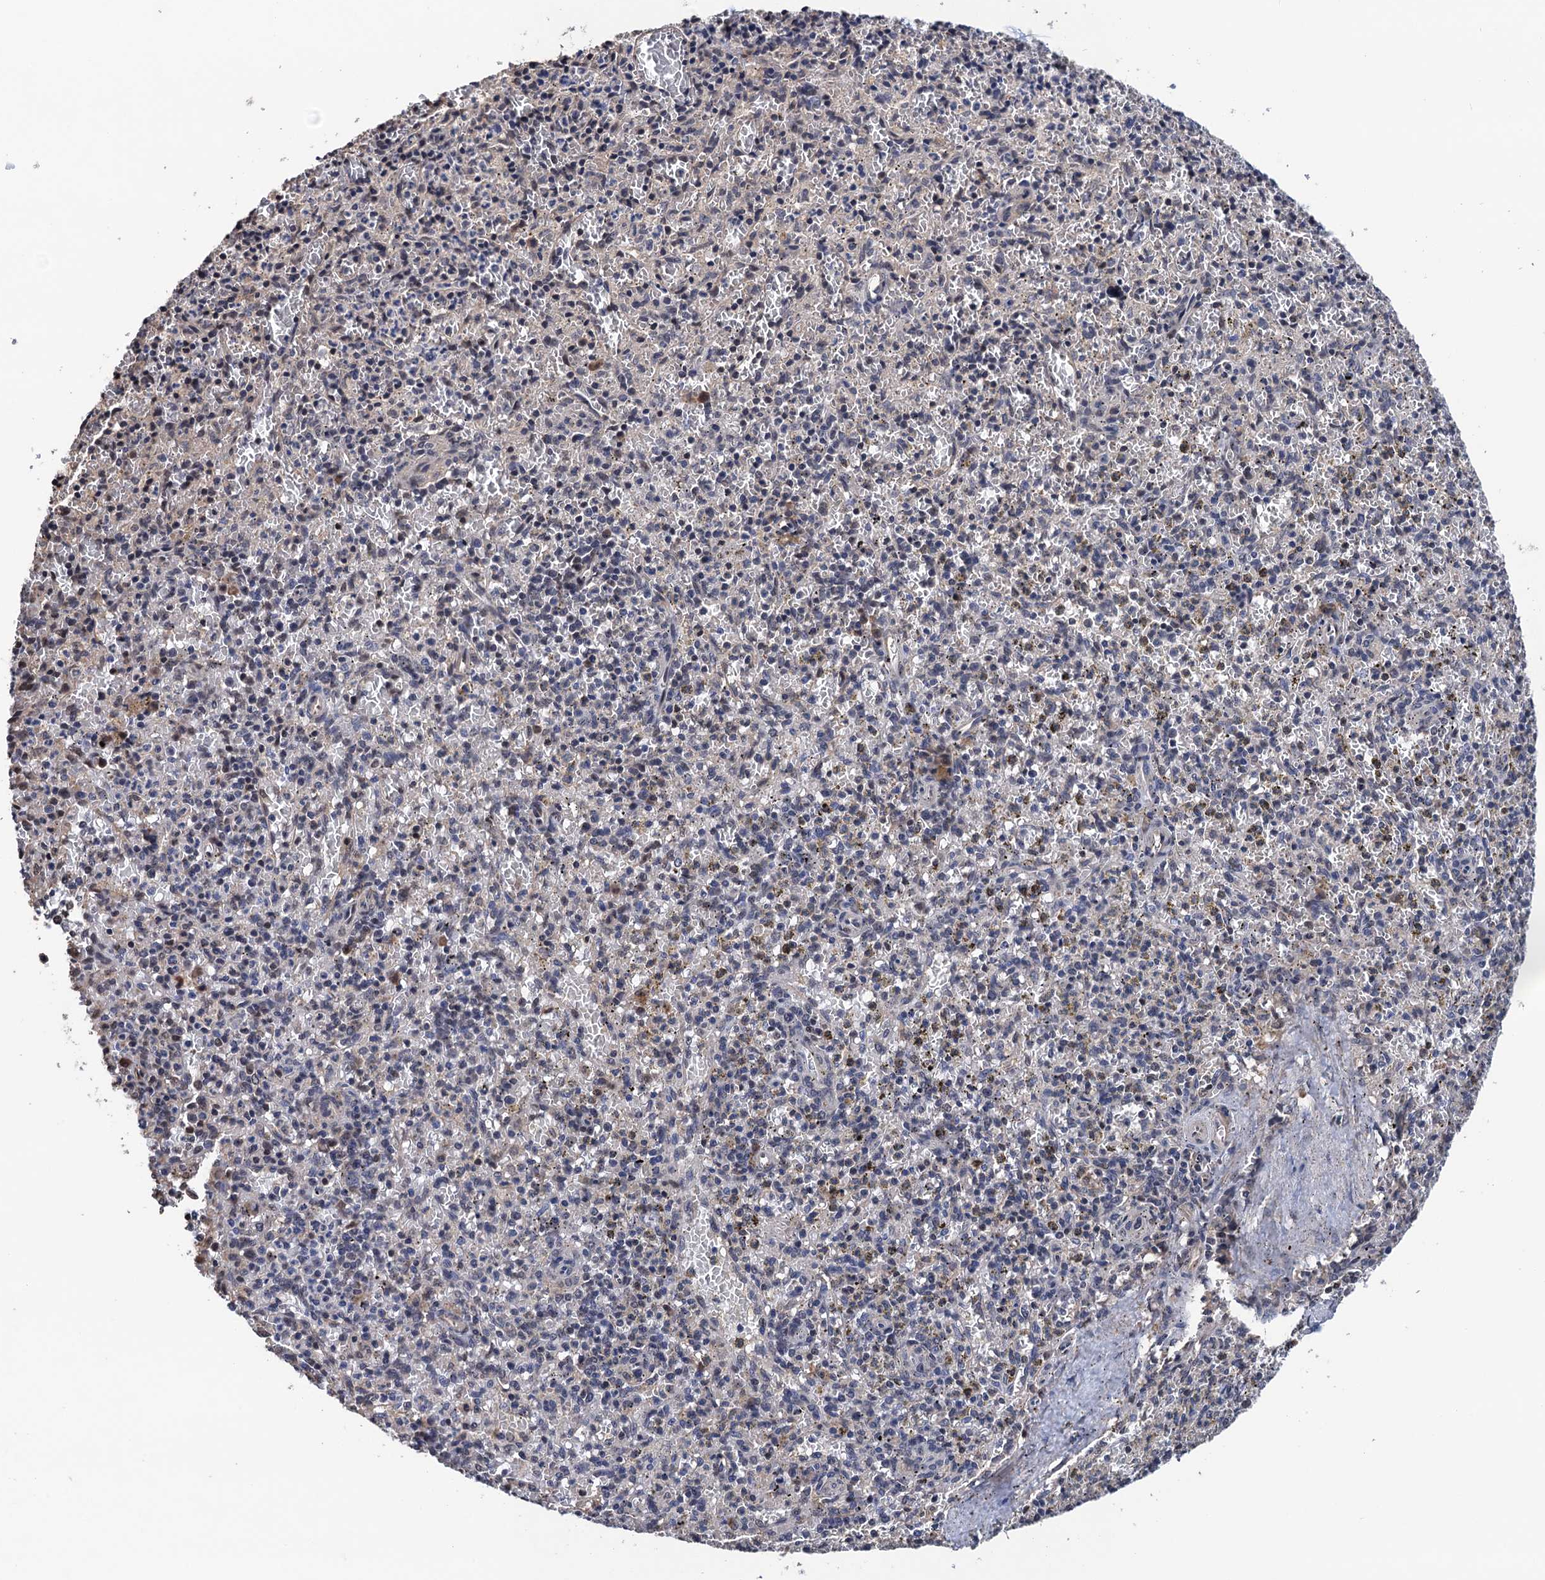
{"staining": {"intensity": "negative", "quantity": "none", "location": "none"}, "tissue": "spleen", "cell_type": "Cells in red pulp", "image_type": "normal", "snomed": [{"axis": "morphology", "description": "Normal tissue, NOS"}, {"axis": "topography", "description": "Spleen"}], "caption": "DAB (3,3'-diaminobenzidine) immunohistochemical staining of unremarkable human spleen reveals no significant positivity in cells in red pulp.", "gene": "ART5", "patient": {"sex": "male", "age": 72}}